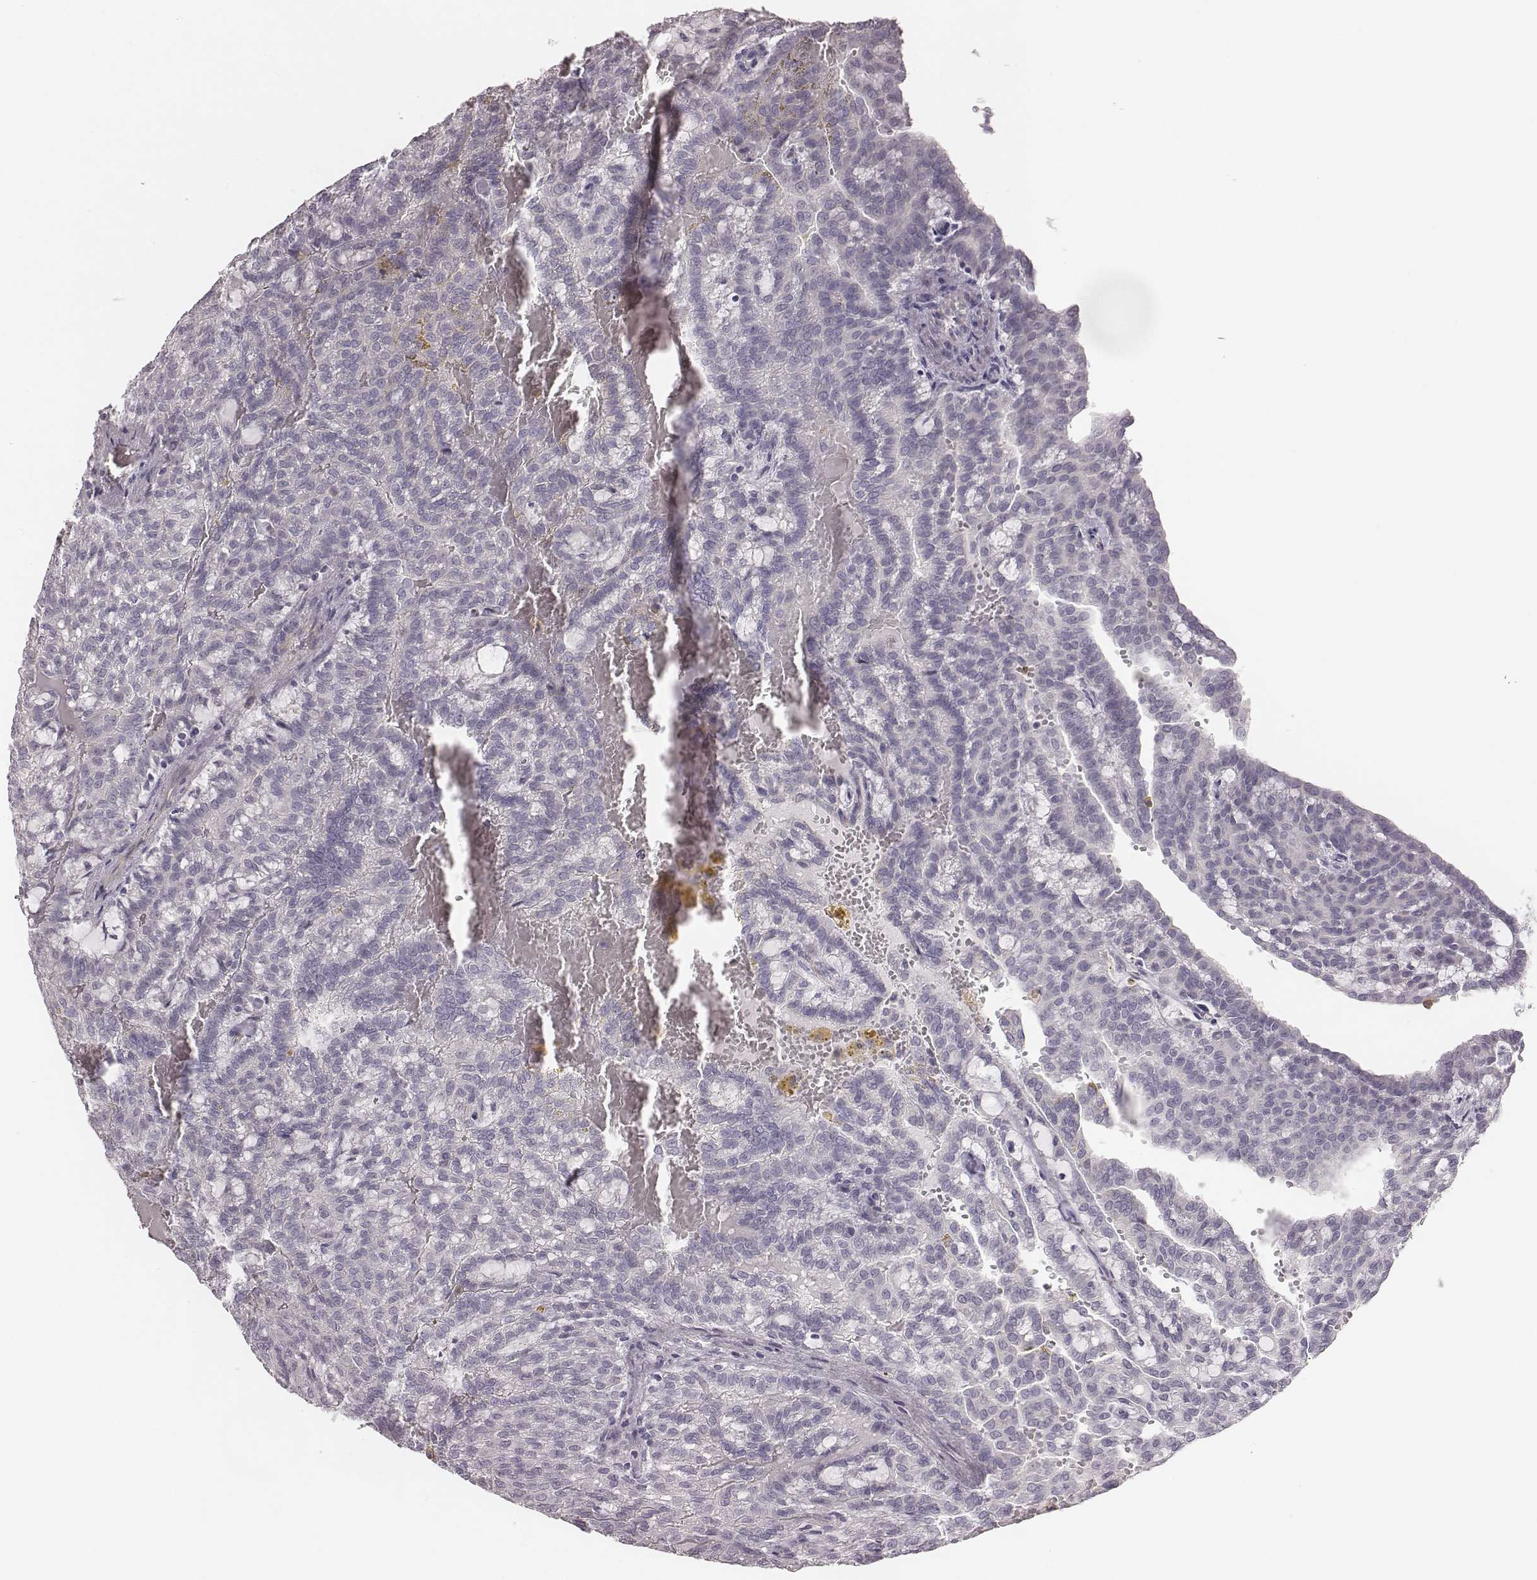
{"staining": {"intensity": "negative", "quantity": "none", "location": "none"}, "tissue": "renal cancer", "cell_type": "Tumor cells", "image_type": "cancer", "snomed": [{"axis": "morphology", "description": "Adenocarcinoma, NOS"}, {"axis": "topography", "description": "Kidney"}], "caption": "A histopathology image of renal cancer stained for a protein shows no brown staining in tumor cells. Nuclei are stained in blue.", "gene": "KCNJ12", "patient": {"sex": "male", "age": 63}}